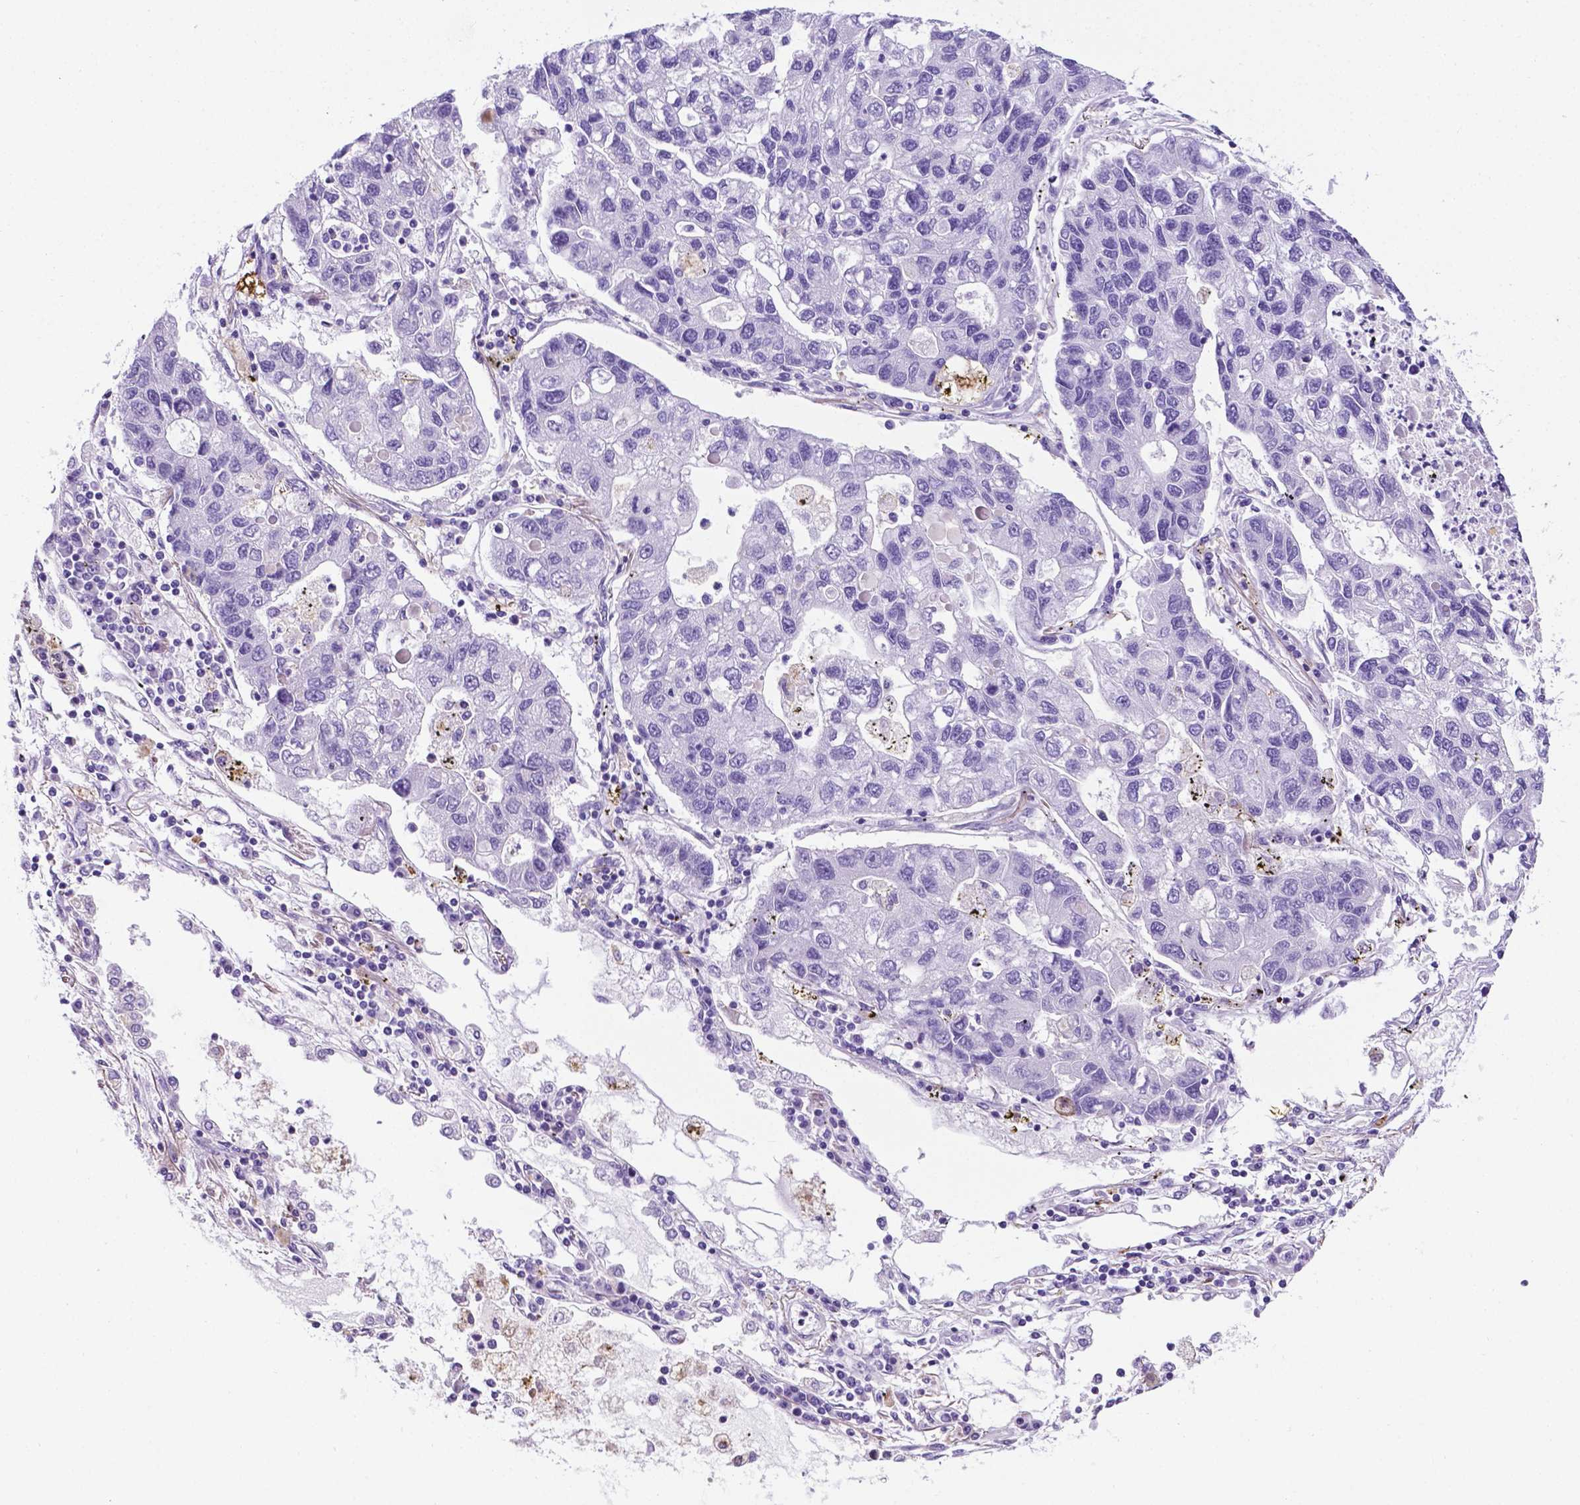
{"staining": {"intensity": "negative", "quantity": "none", "location": "none"}, "tissue": "lung cancer", "cell_type": "Tumor cells", "image_type": "cancer", "snomed": [{"axis": "morphology", "description": "Adenocarcinoma, NOS"}, {"axis": "topography", "description": "Bronchus"}, {"axis": "topography", "description": "Lung"}], "caption": "An image of lung cancer stained for a protein displays no brown staining in tumor cells. (DAB immunohistochemistry (IHC) visualized using brightfield microscopy, high magnification).", "gene": "APOE", "patient": {"sex": "female", "age": 51}}